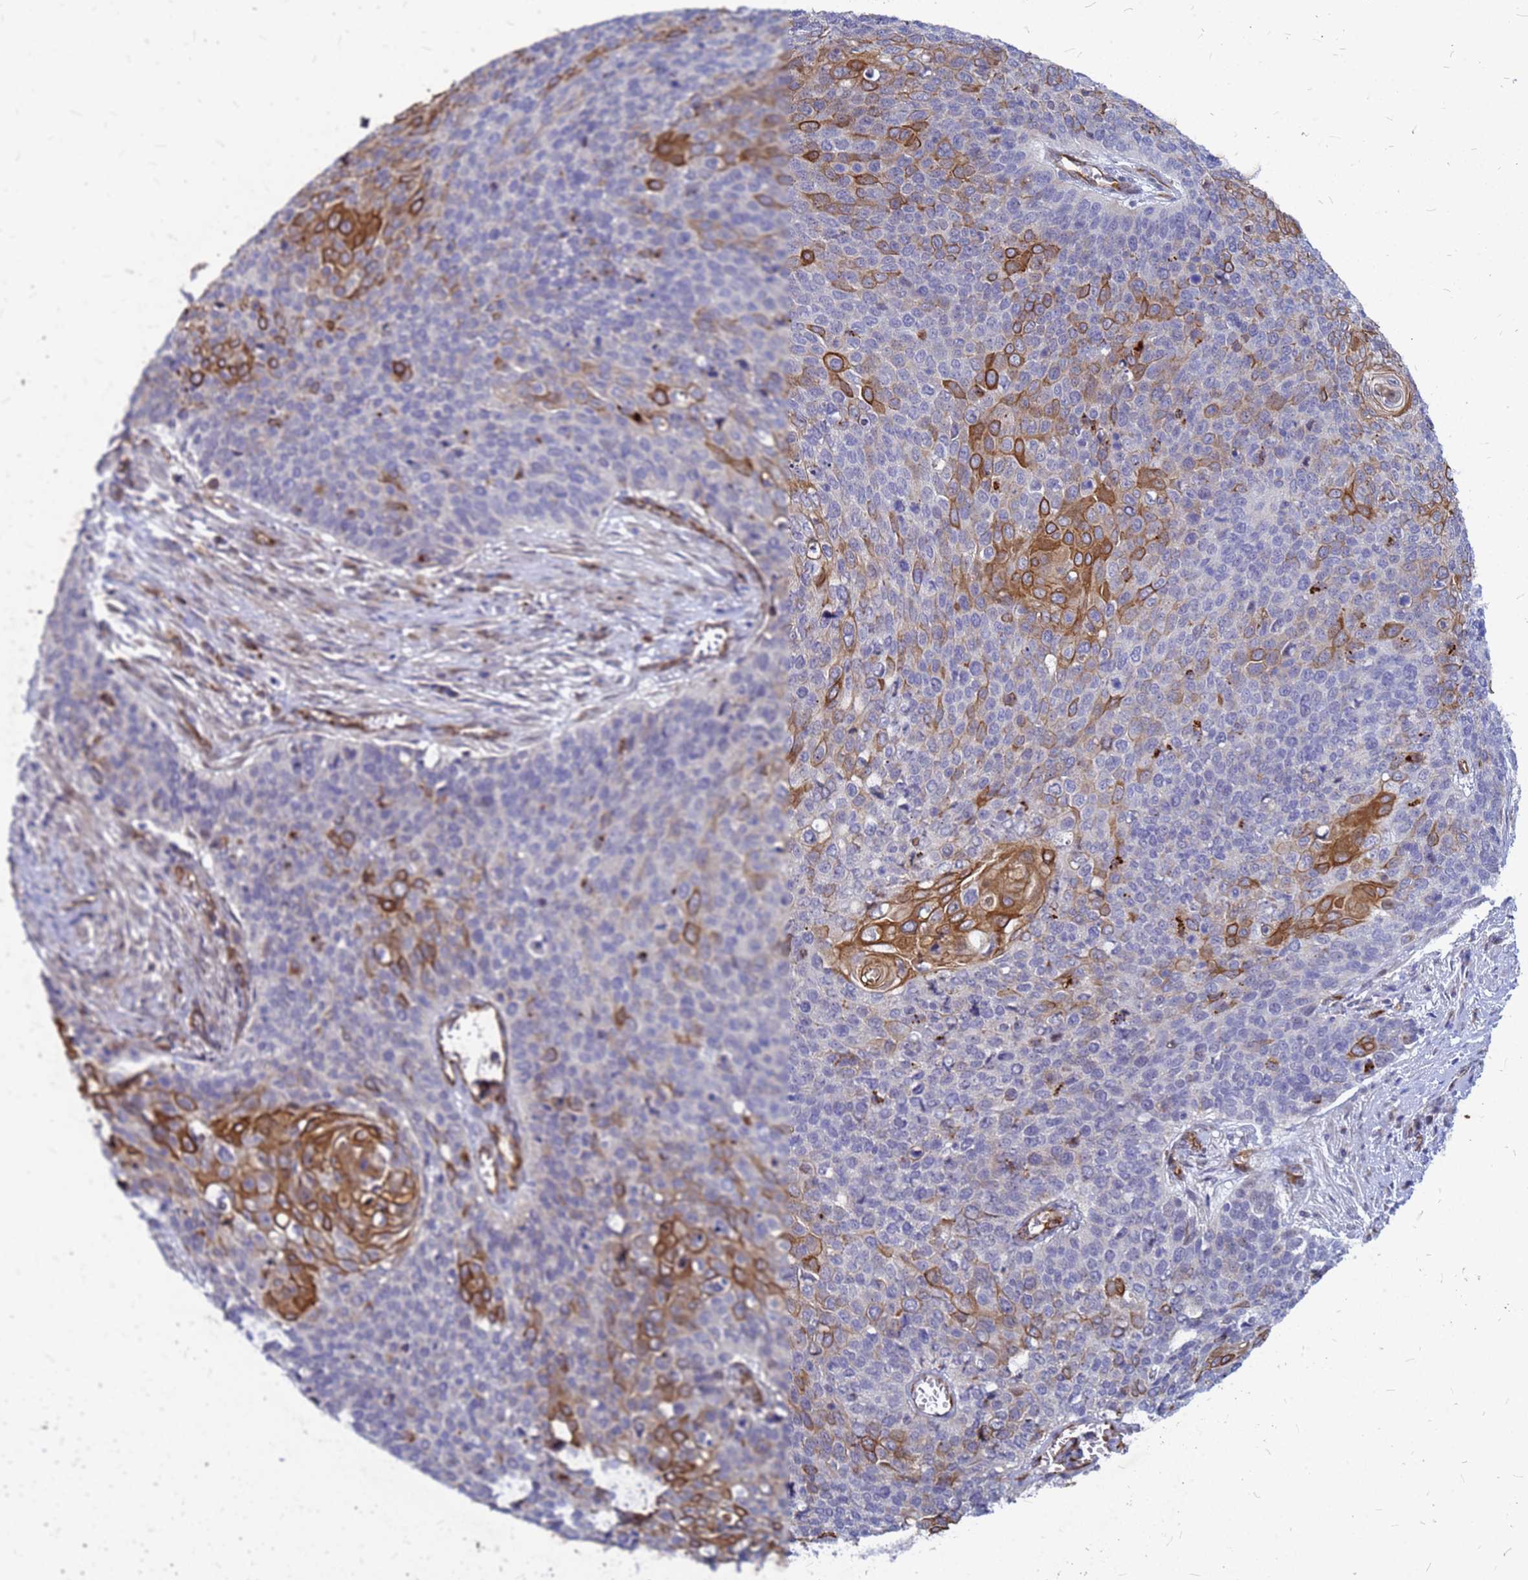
{"staining": {"intensity": "strong", "quantity": "<25%", "location": "cytoplasmic/membranous"}, "tissue": "cervical cancer", "cell_type": "Tumor cells", "image_type": "cancer", "snomed": [{"axis": "morphology", "description": "Squamous cell carcinoma, NOS"}, {"axis": "topography", "description": "Cervix"}], "caption": "A micrograph of cervical cancer (squamous cell carcinoma) stained for a protein exhibits strong cytoplasmic/membranous brown staining in tumor cells.", "gene": "NOSTRIN", "patient": {"sex": "female", "age": 39}}